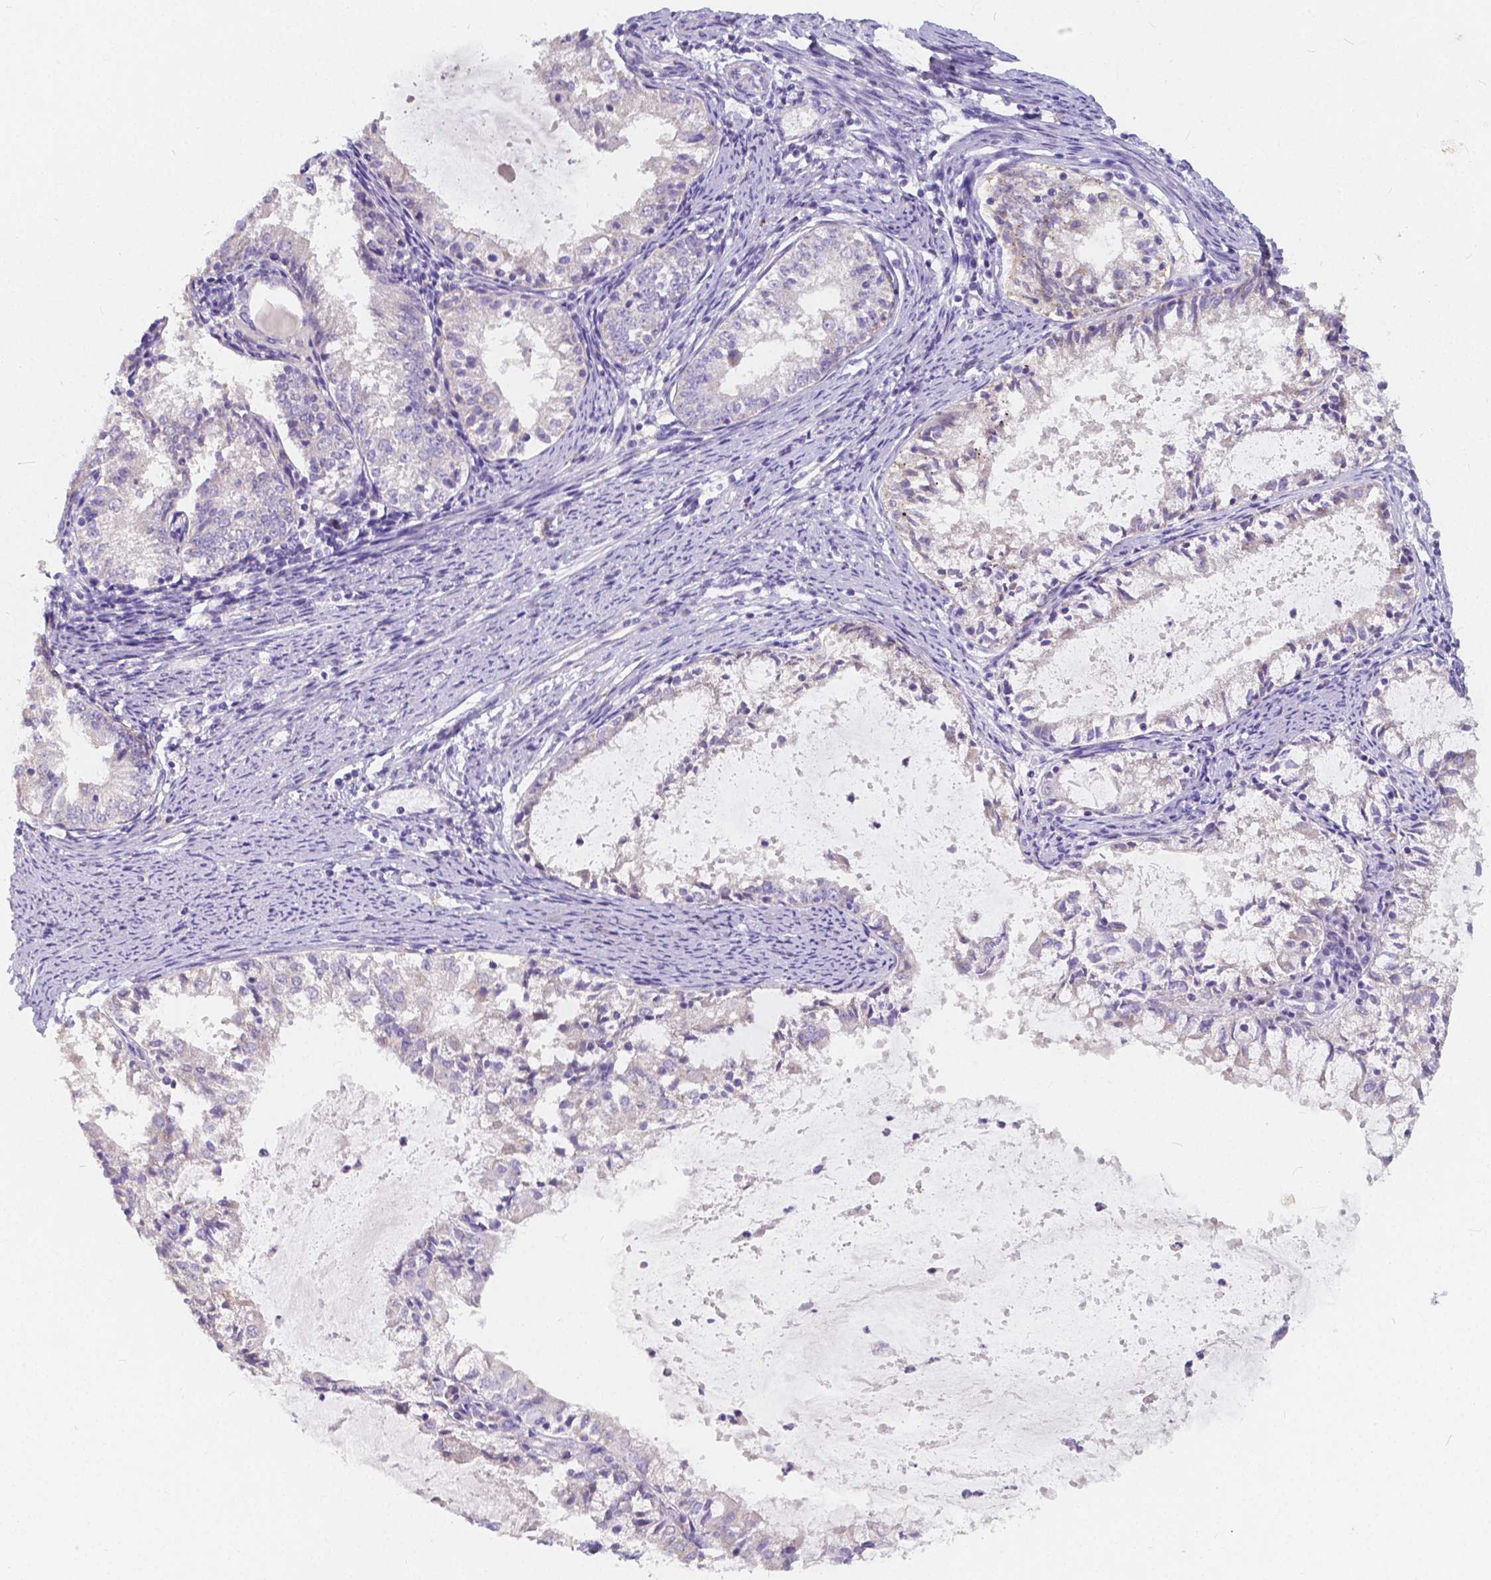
{"staining": {"intensity": "negative", "quantity": "none", "location": "none"}, "tissue": "endometrial cancer", "cell_type": "Tumor cells", "image_type": "cancer", "snomed": [{"axis": "morphology", "description": "Adenocarcinoma, NOS"}, {"axis": "topography", "description": "Endometrium"}], "caption": "Immunohistochemistry histopathology image of human adenocarcinoma (endometrial) stained for a protein (brown), which displays no staining in tumor cells.", "gene": "RNF186", "patient": {"sex": "female", "age": 57}}